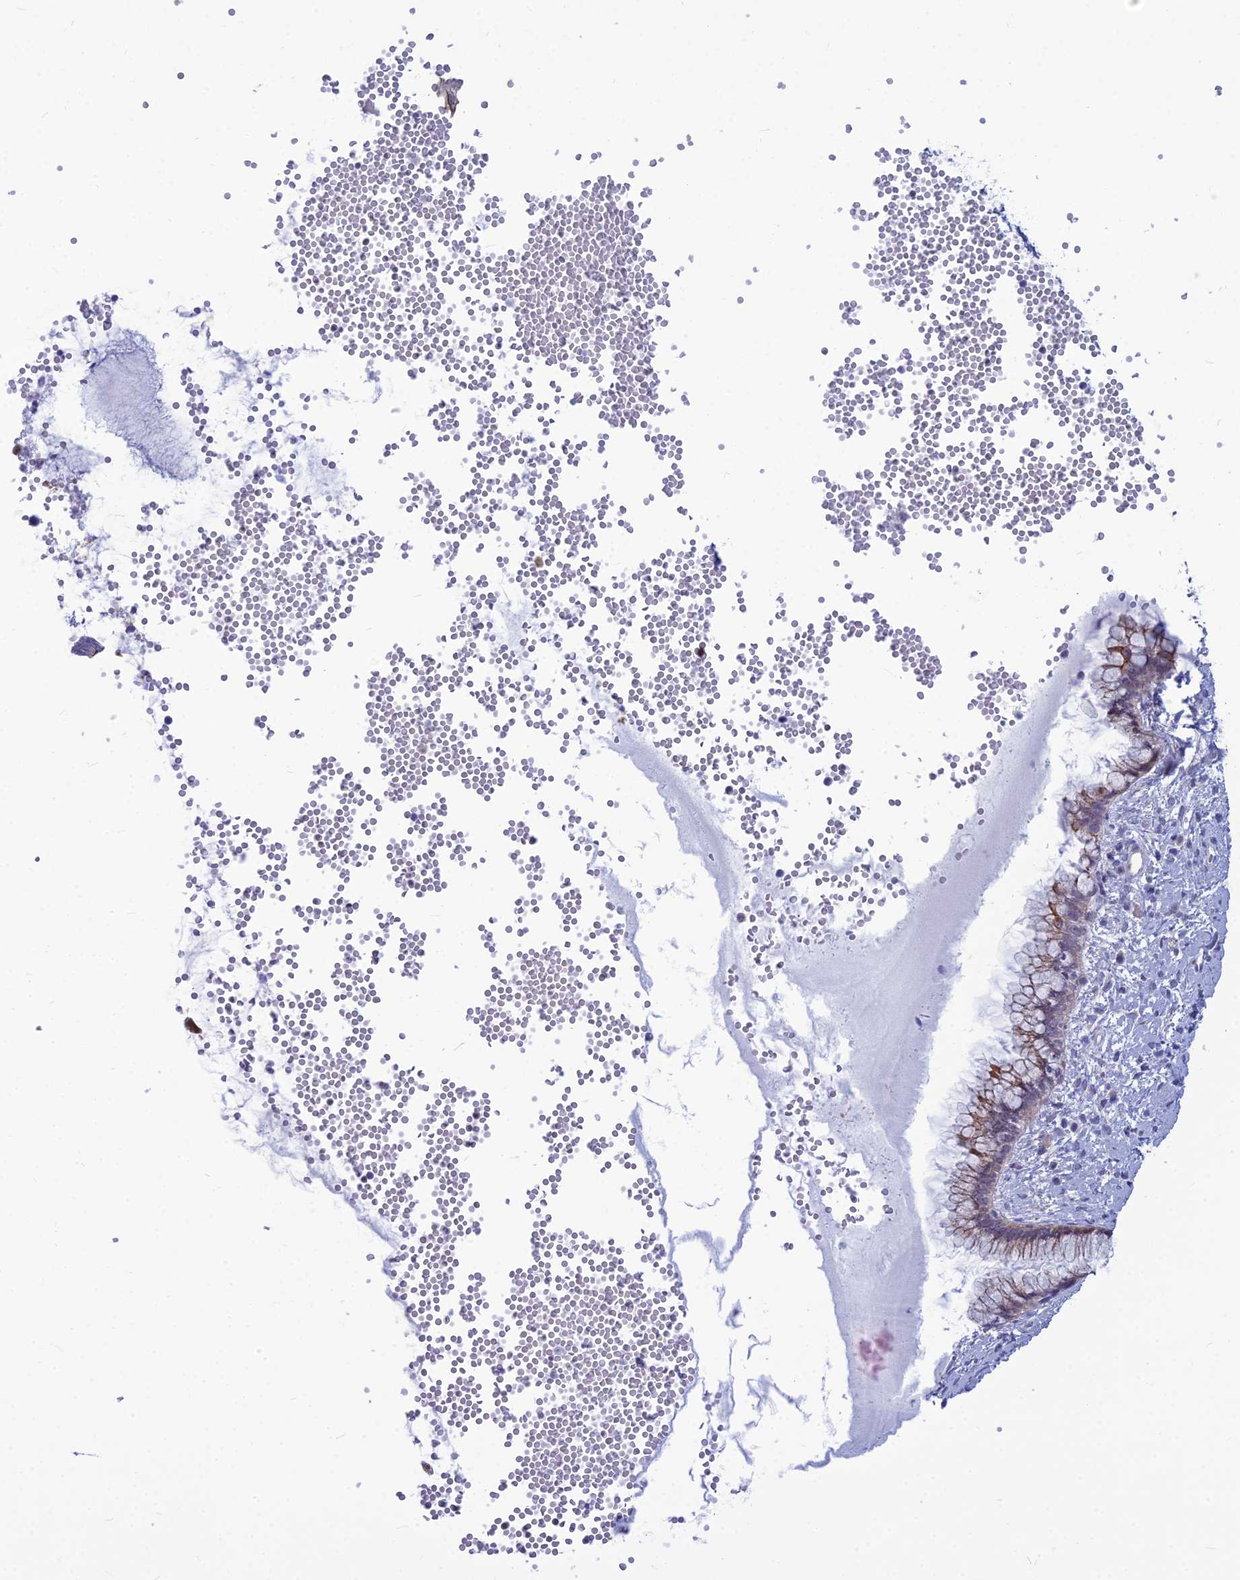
{"staining": {"intensity": "moderate", "quantity": "<25%", "location": "cytoplasmic/membranous"}, "tissue": "cervix", "cell_type": "Glandular cells", "image_type": "normal", "snomed": [{"axis": "morphology", "description": "Normal tissue, NOS"}, {"axis": "topography", "description": "Cervix"}], "caption": "A brown stain shows moderate cytoplasmic/membranous staining of a protein in glandular cells of benign cervix.", "gene": "ENSG00000285920", "patient": {"sex": "female", "age": 42}}